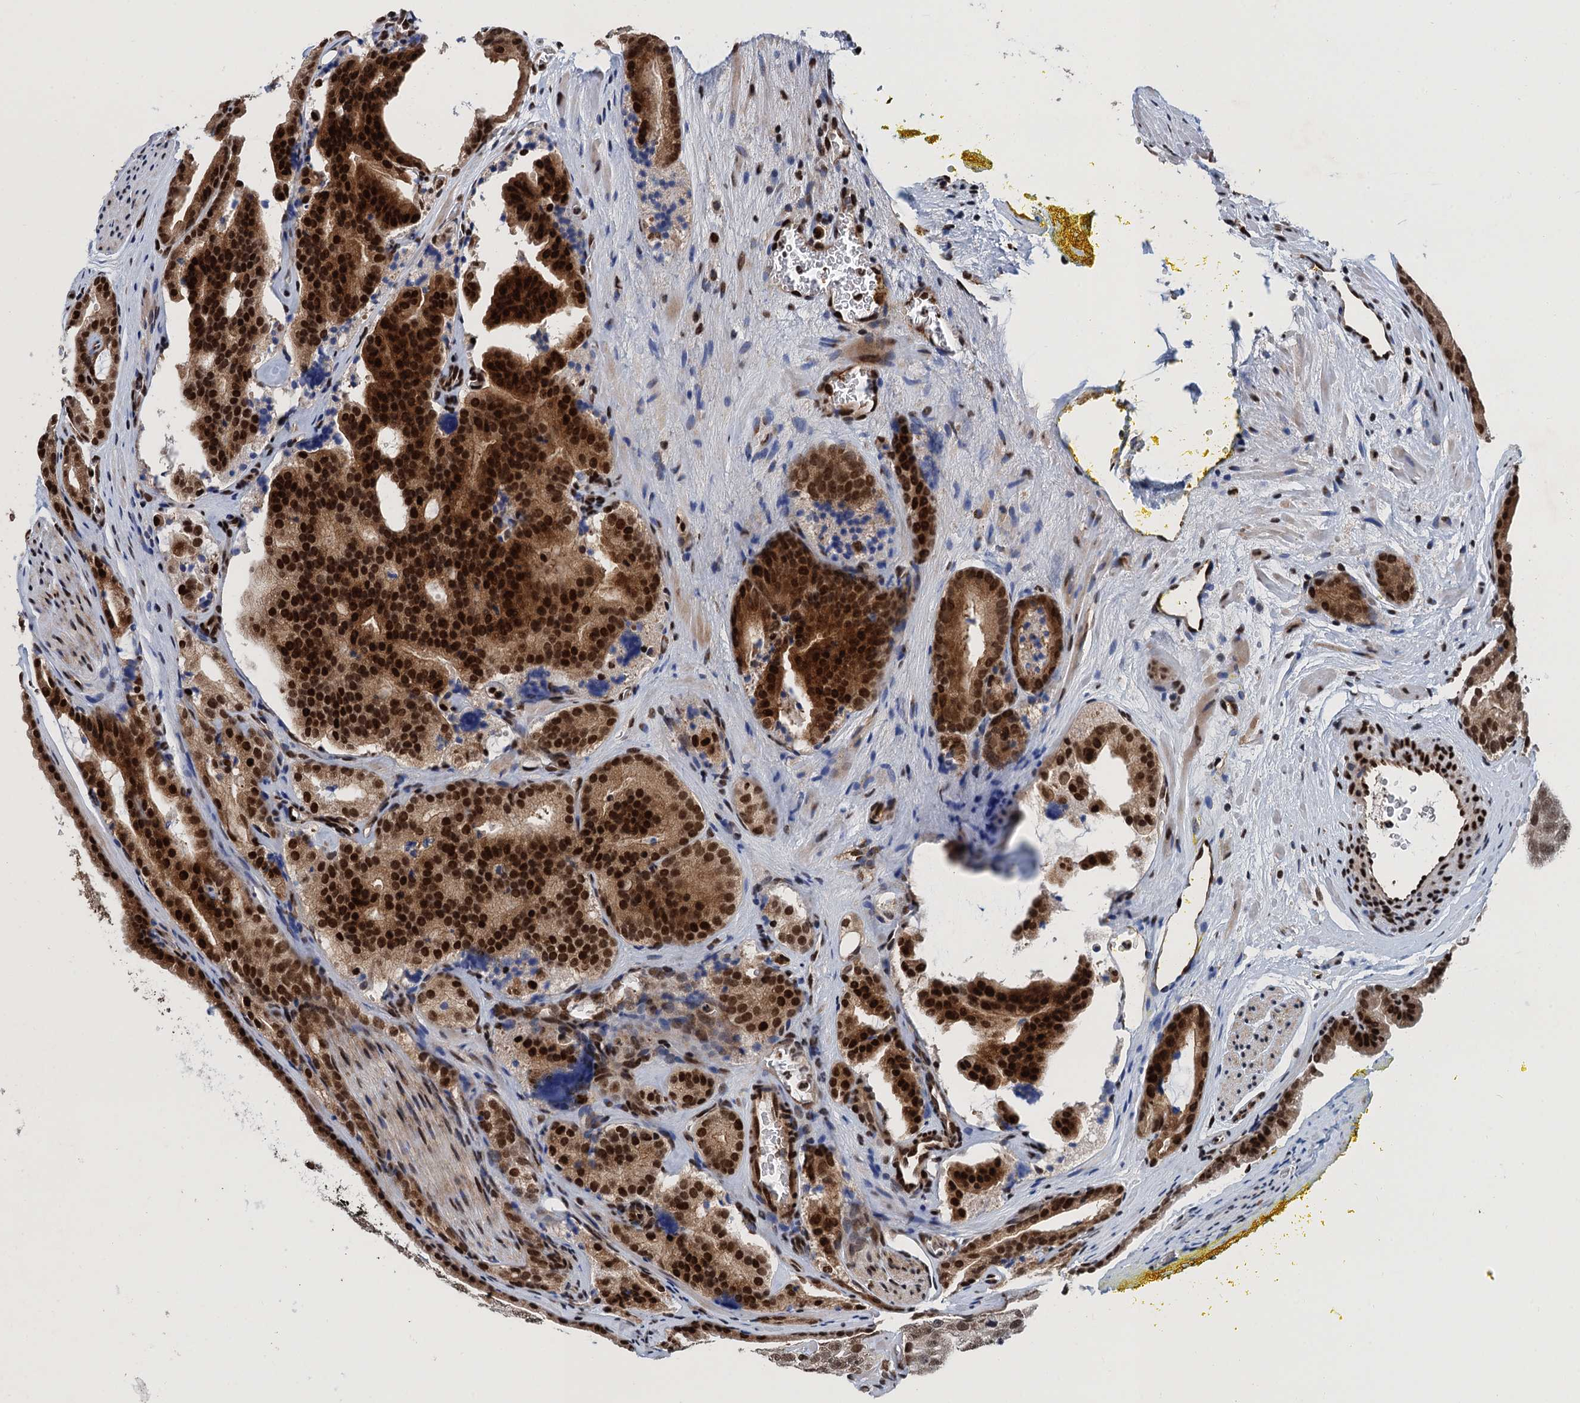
{"staining": {"intensity": "strong", "quantity": ">75%", "location": "cytoplasmic/membranous,nuclear"}, "tissue": "prostate cancer", "cell_type": "Tumor cells", "image_type": "cancer", "snomed": [{"axis": "morphology", "description": "Adenocarcinoma, High grade"}, {"axis": "topography", "description": "Prostate"}], "caption": "Immunohistochemistry (DAB (3,3'-diaminobenzidine)) staining of prostate cancer exhibits strong cytoplasmic/membranous and nuclear protein expression in approximately >75% of tumor cells. (DAB IHC with brightfield microscopy, high magnification).", "gene": "PPP4R1", "patient": {"sex": "male", "age": 57}}